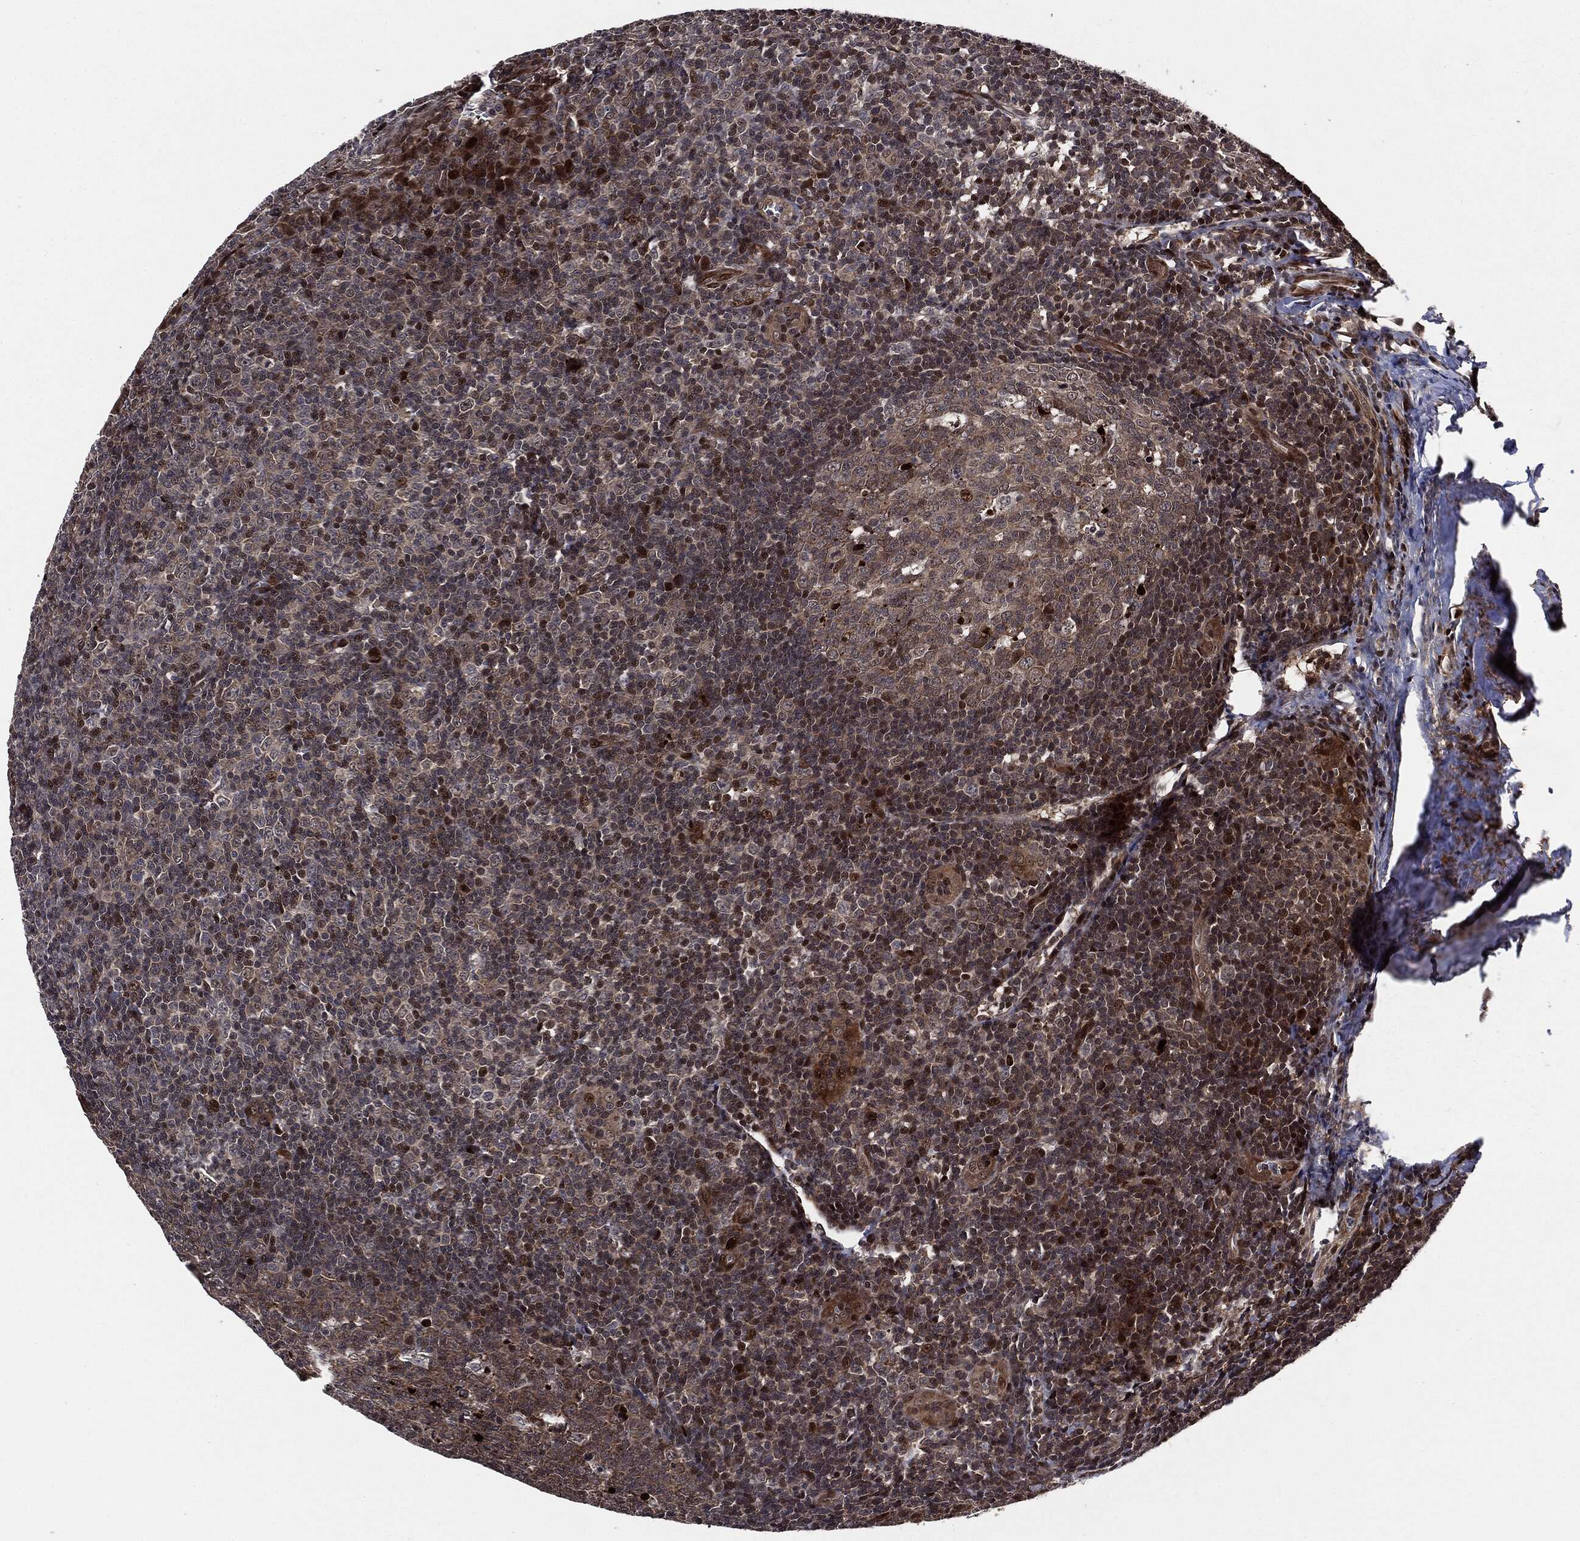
{"staining": {"intensity": "strong", "quantity": "<25%", "location": "nuclear"}, "tissue": "tonsil", "cell_type": "Germinal center cells", "image_type": "normal", "snomed": [{"axis": "morphology", "description": "Normal tissue, NOS"}, {"axis": "topography", "description": "Tonsil"}], "caption": "A photomicrograph of tonsil stained for a protein reveals strong nuclear brown staining in germinal center cells. The staining is performed using DAB (3,3'-diaminobenzidine) brown chromogen to label protein expression. The nuclei are counter-stained blue using hematoxylin.", "gene": "SMAD4", "patient": {"sex": "male", "age": 20}}